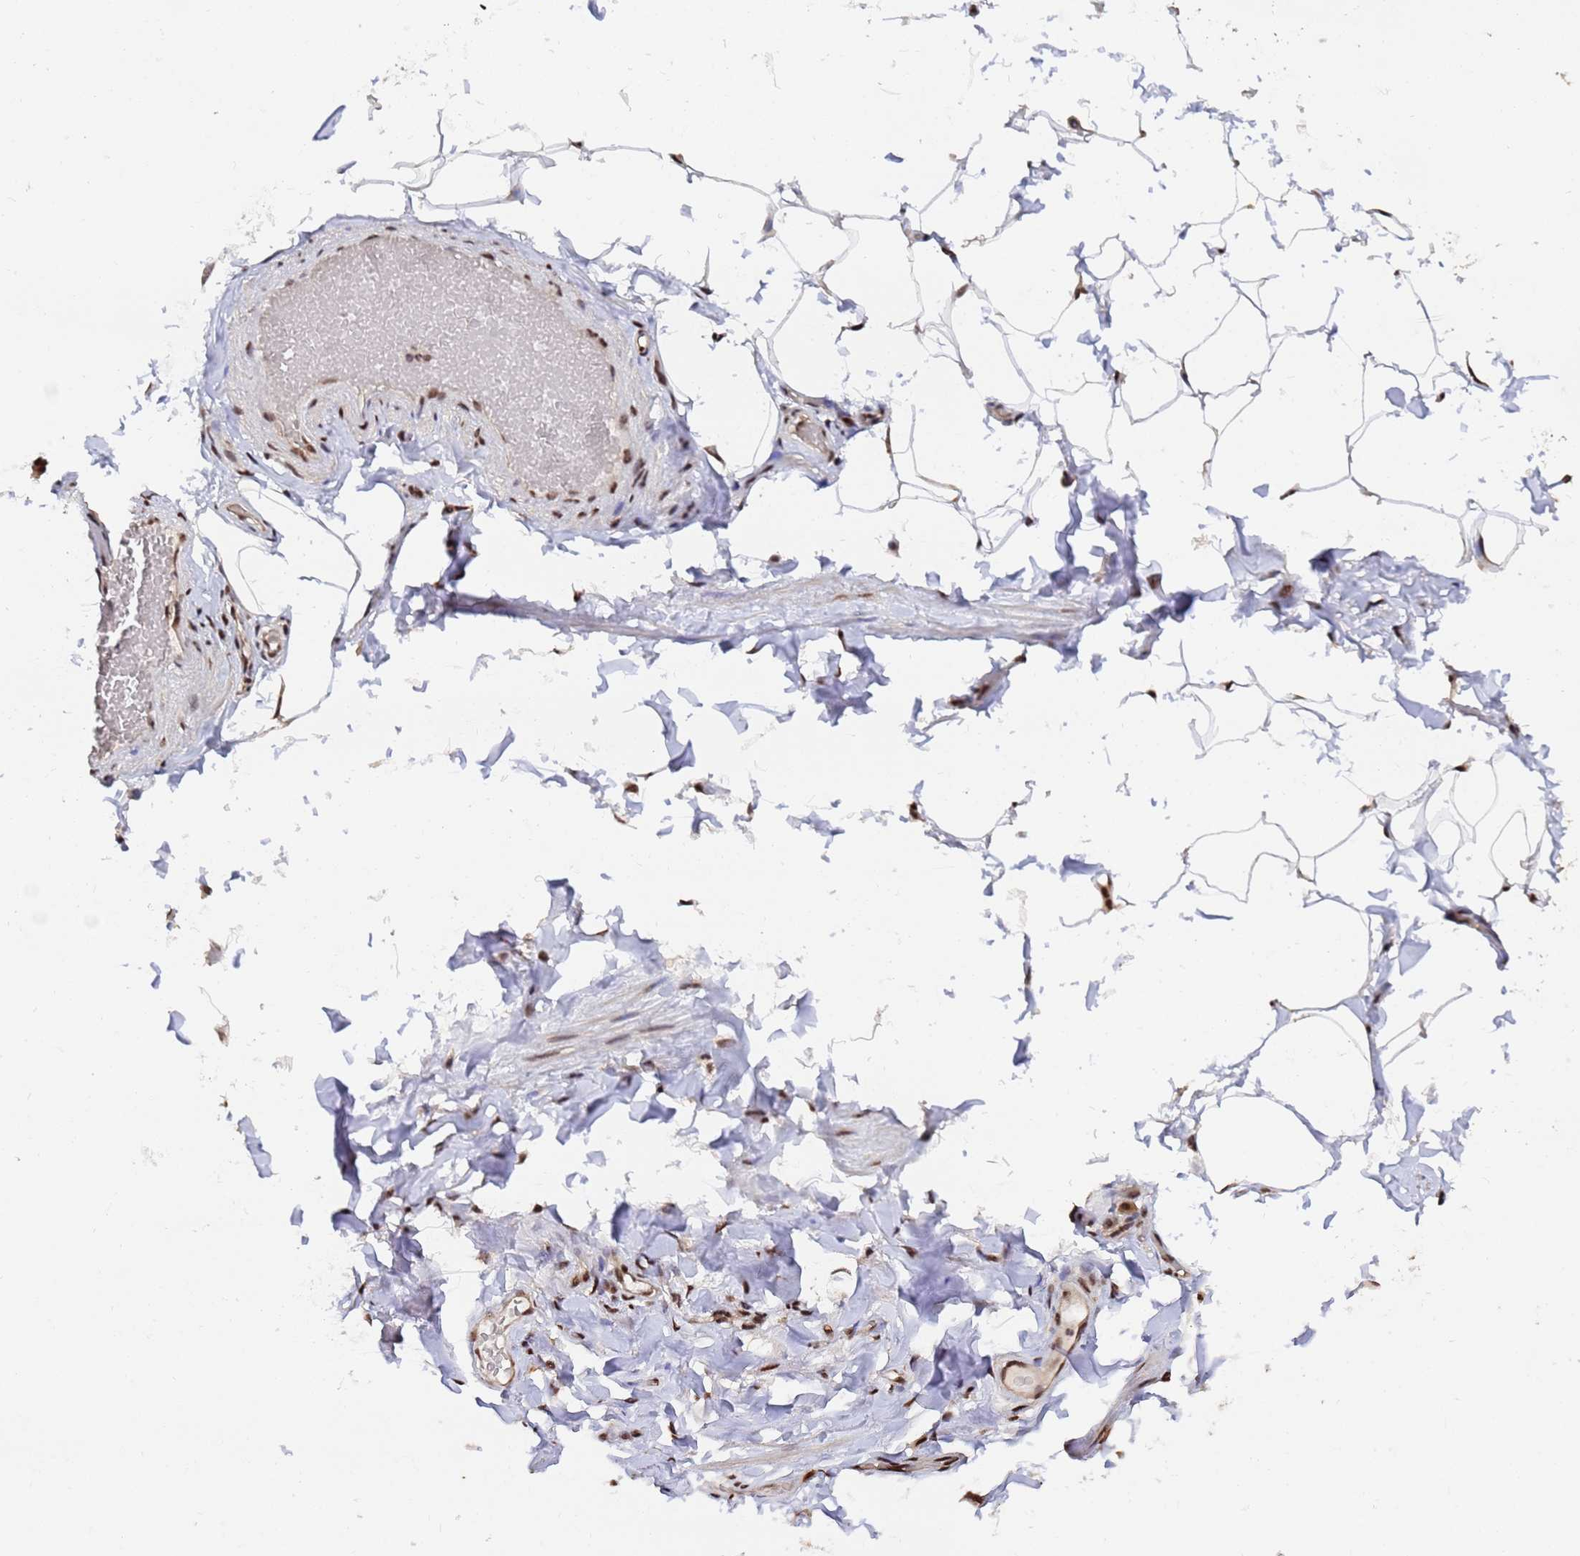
{"staining": {"intensity": "moderate", "quantity": "25%-75%", "location": "nuclear"}, "tissue": "adipose tissue", "cell_type": "Adipocytes", "image_type": "normal", "snomed": [{"axis": "morphology", "description": "Normal tissue, NOS"}, {"axis": "topography", "description": "Soft tissue"}, {"axis": "topography", "description": "Vascular tissue"}], "caption": "Immunohistochemistry (IHC) image of normal adipose tissue: human adipose tissue stained using immunohistochemistry displays medium levels of moderate protein expression localized specifically in the nuclear of adipocytes, appearing as a nuclear brown color.", "gene": "SF3B2", "patient": {"sex": "male", "age": 54}}